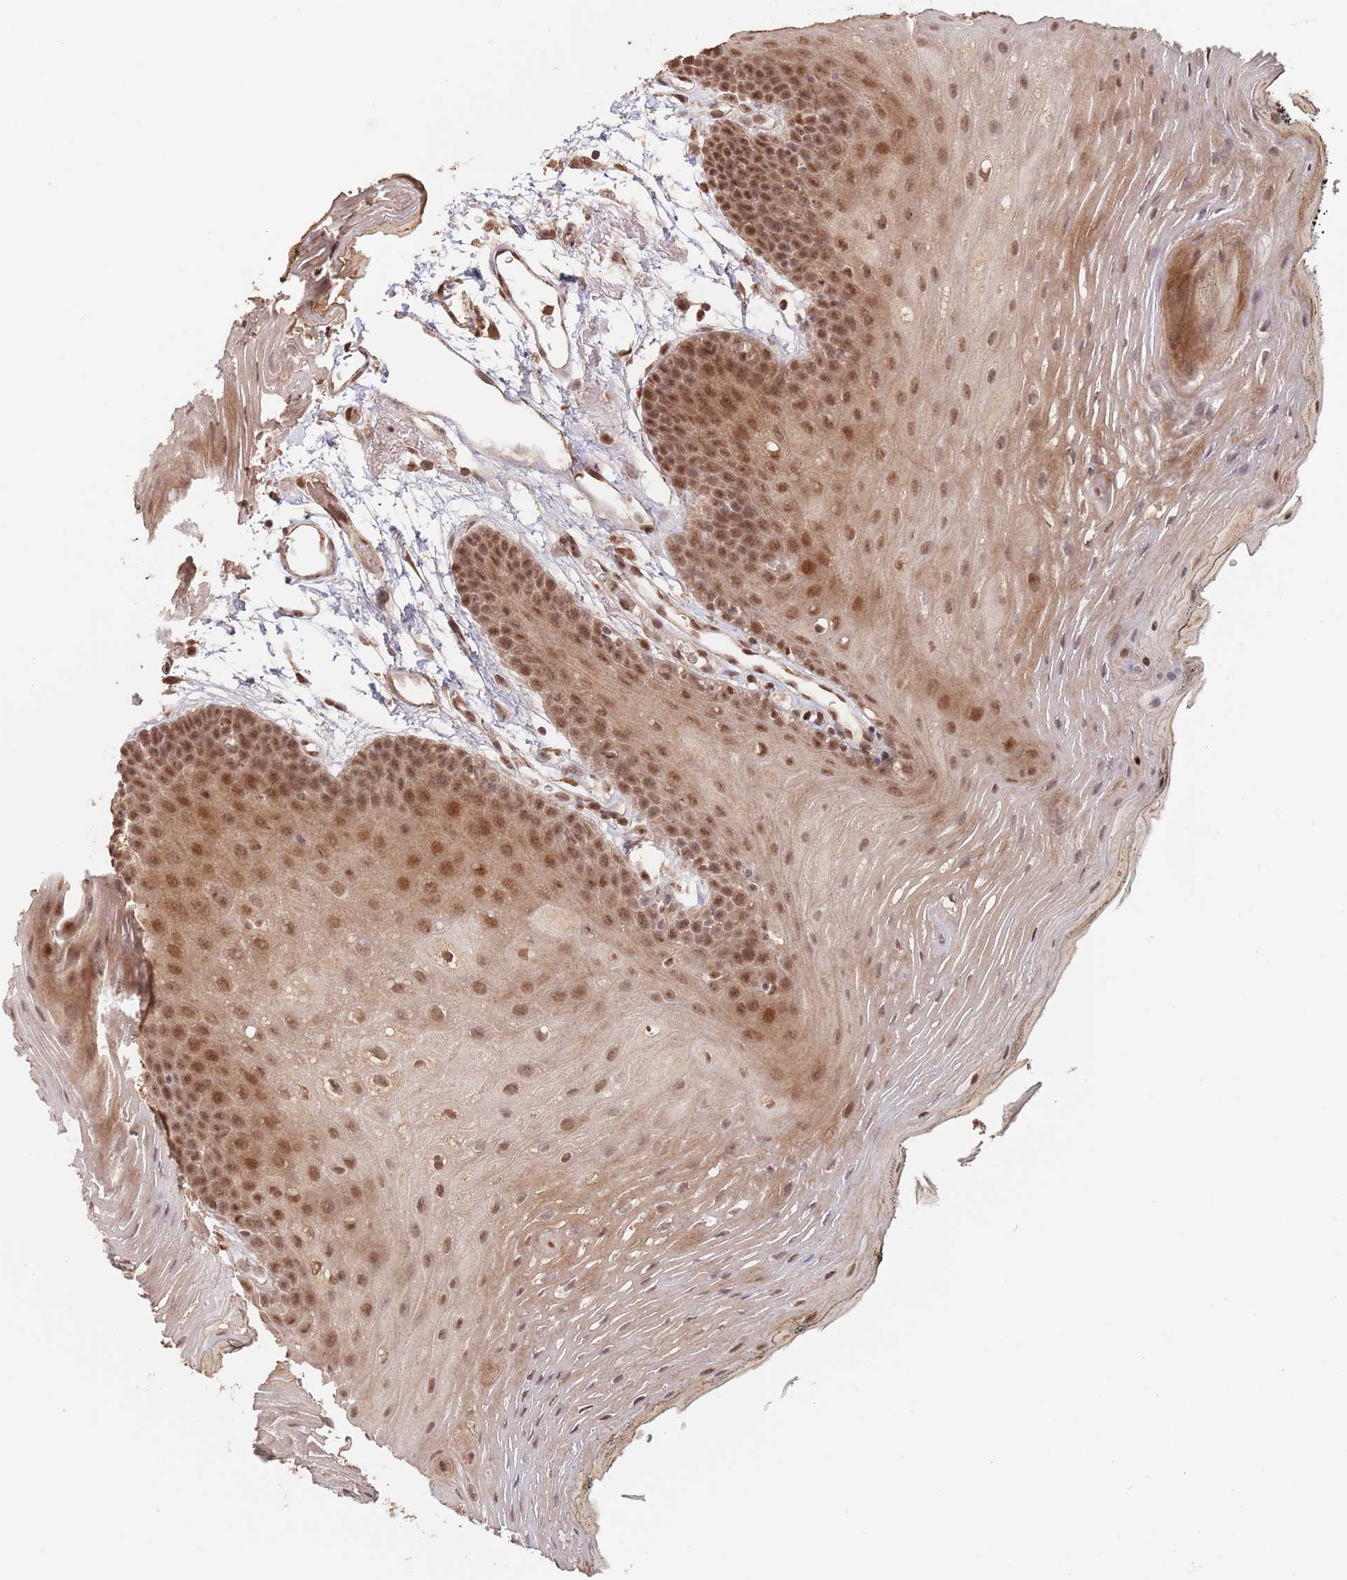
{"staining": {"intensity": "moderate", "quantity": ">75%", "location": "cytoplasmic/membranous,nuclear"}, "tissue": "oral mucosa", "cell_type": "Squamous epithelial cells", "image_type": "normal", "snomed": [{"axis": "morphology", "description": "Normal tissue, NOS"}, {"axis": "topography", "description": "Oral tissue"}, {"axis": "topography", "description": "Tounge, NOS"}], "caption": "Brown immunohistochemical staining in normal human oral mucosa displays moderate cytoplasmic/membranous,nuclear staining in approximately >75% of squamous epithelial cells. Using DAB (brown) and hematoxylin (blue) stains, captured at high magnification using brightfield microscopy.", "gene": "RFXANK", "patient": {"sex": "female", "age": 81}}